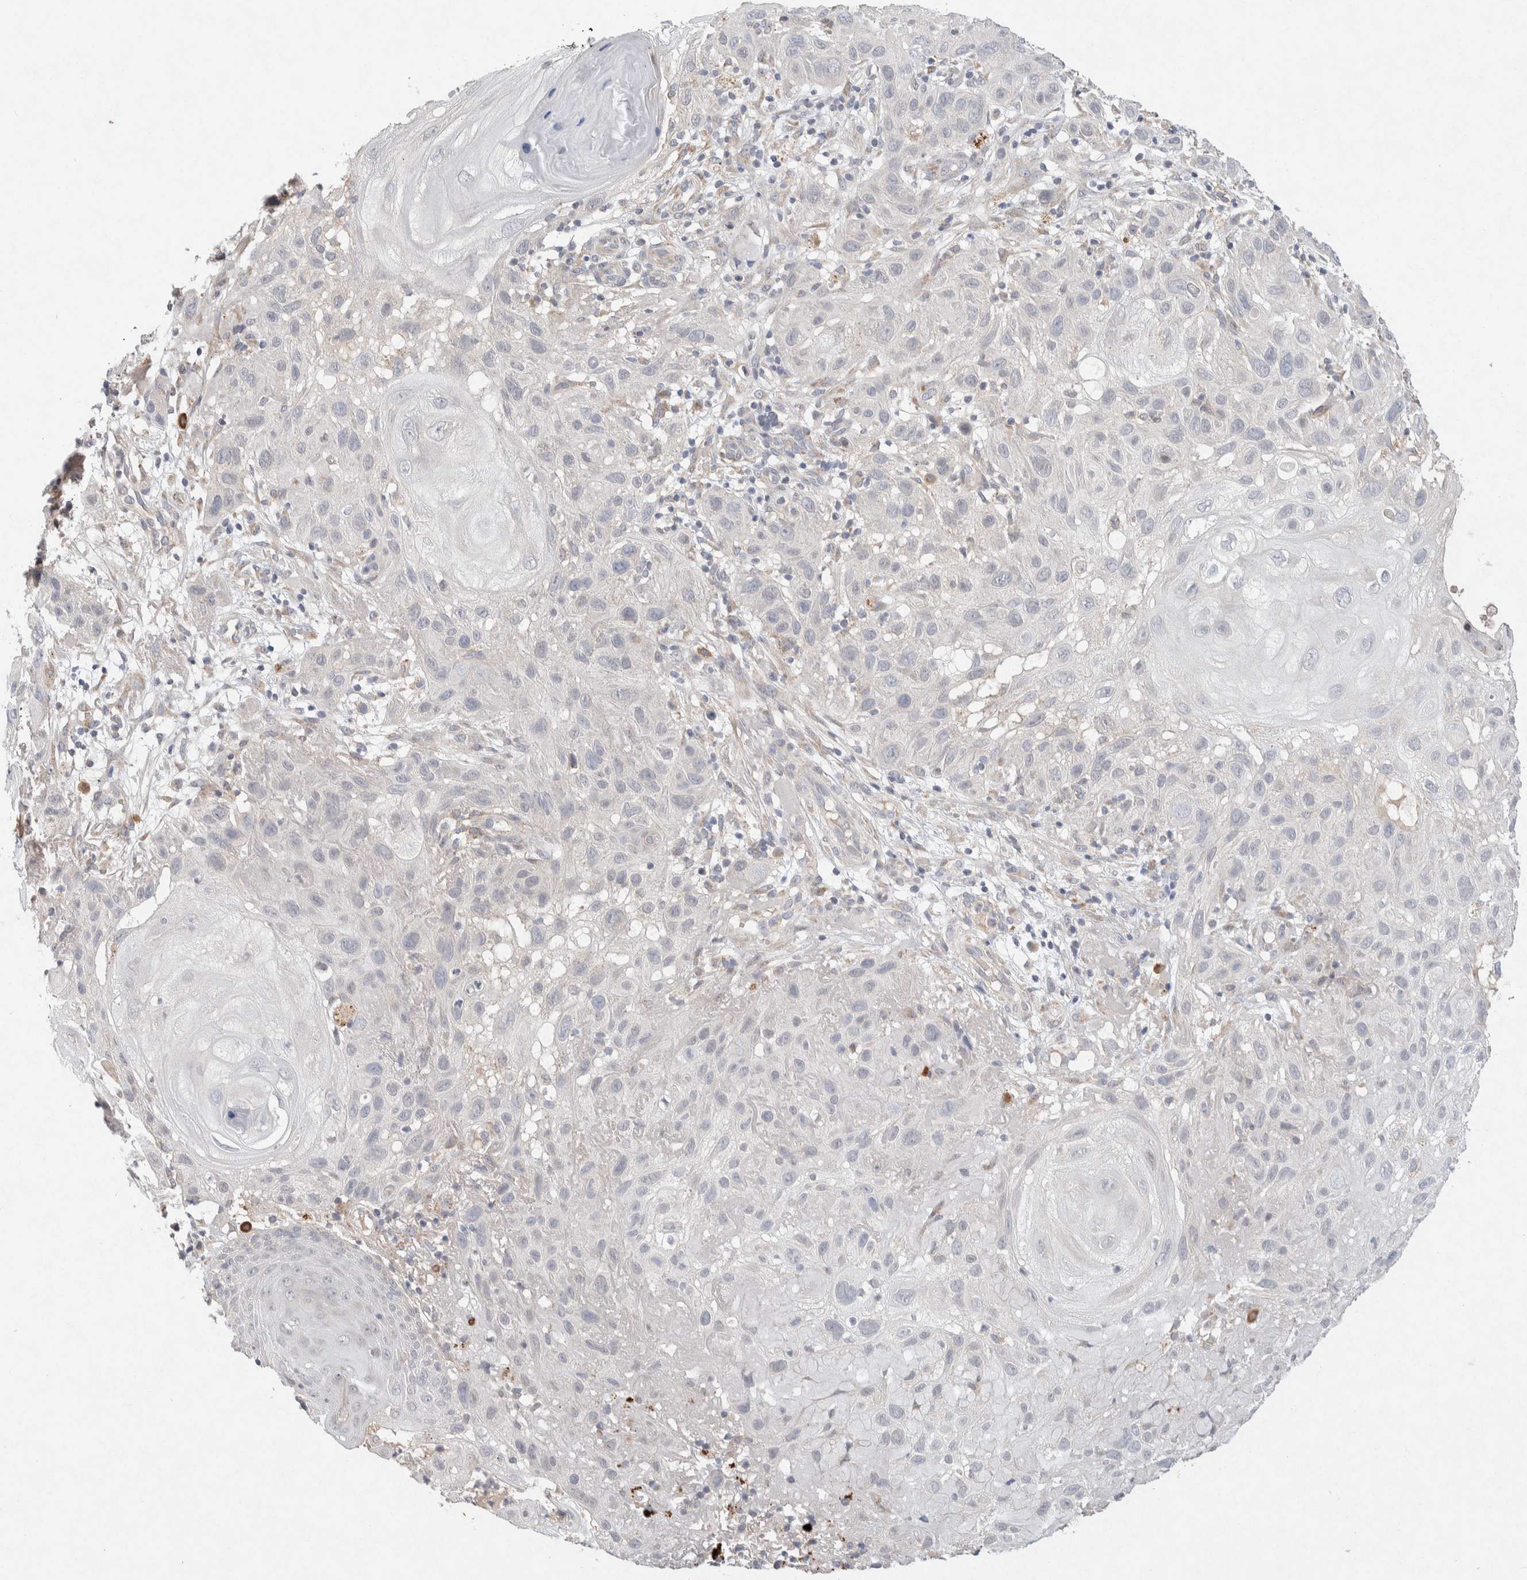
{"staining": {"intensity": "negative", "quantity": "none", "location": "none"}, "tissue": "skin cancer", "cell_type": "Tumor cells", "image_type": "cancer", "snomed": [{"axis": "morphology", "description": "Squamous cell carcinoma, NOS"}, {"axis": "topography", "description": "Skin"}], "caption": "Skin cancer stained for a protein using immunohistochemistry displays no staining tumor cells.", "gene": "CMTM4", "patient": {"sex": "female", "age": 96}}